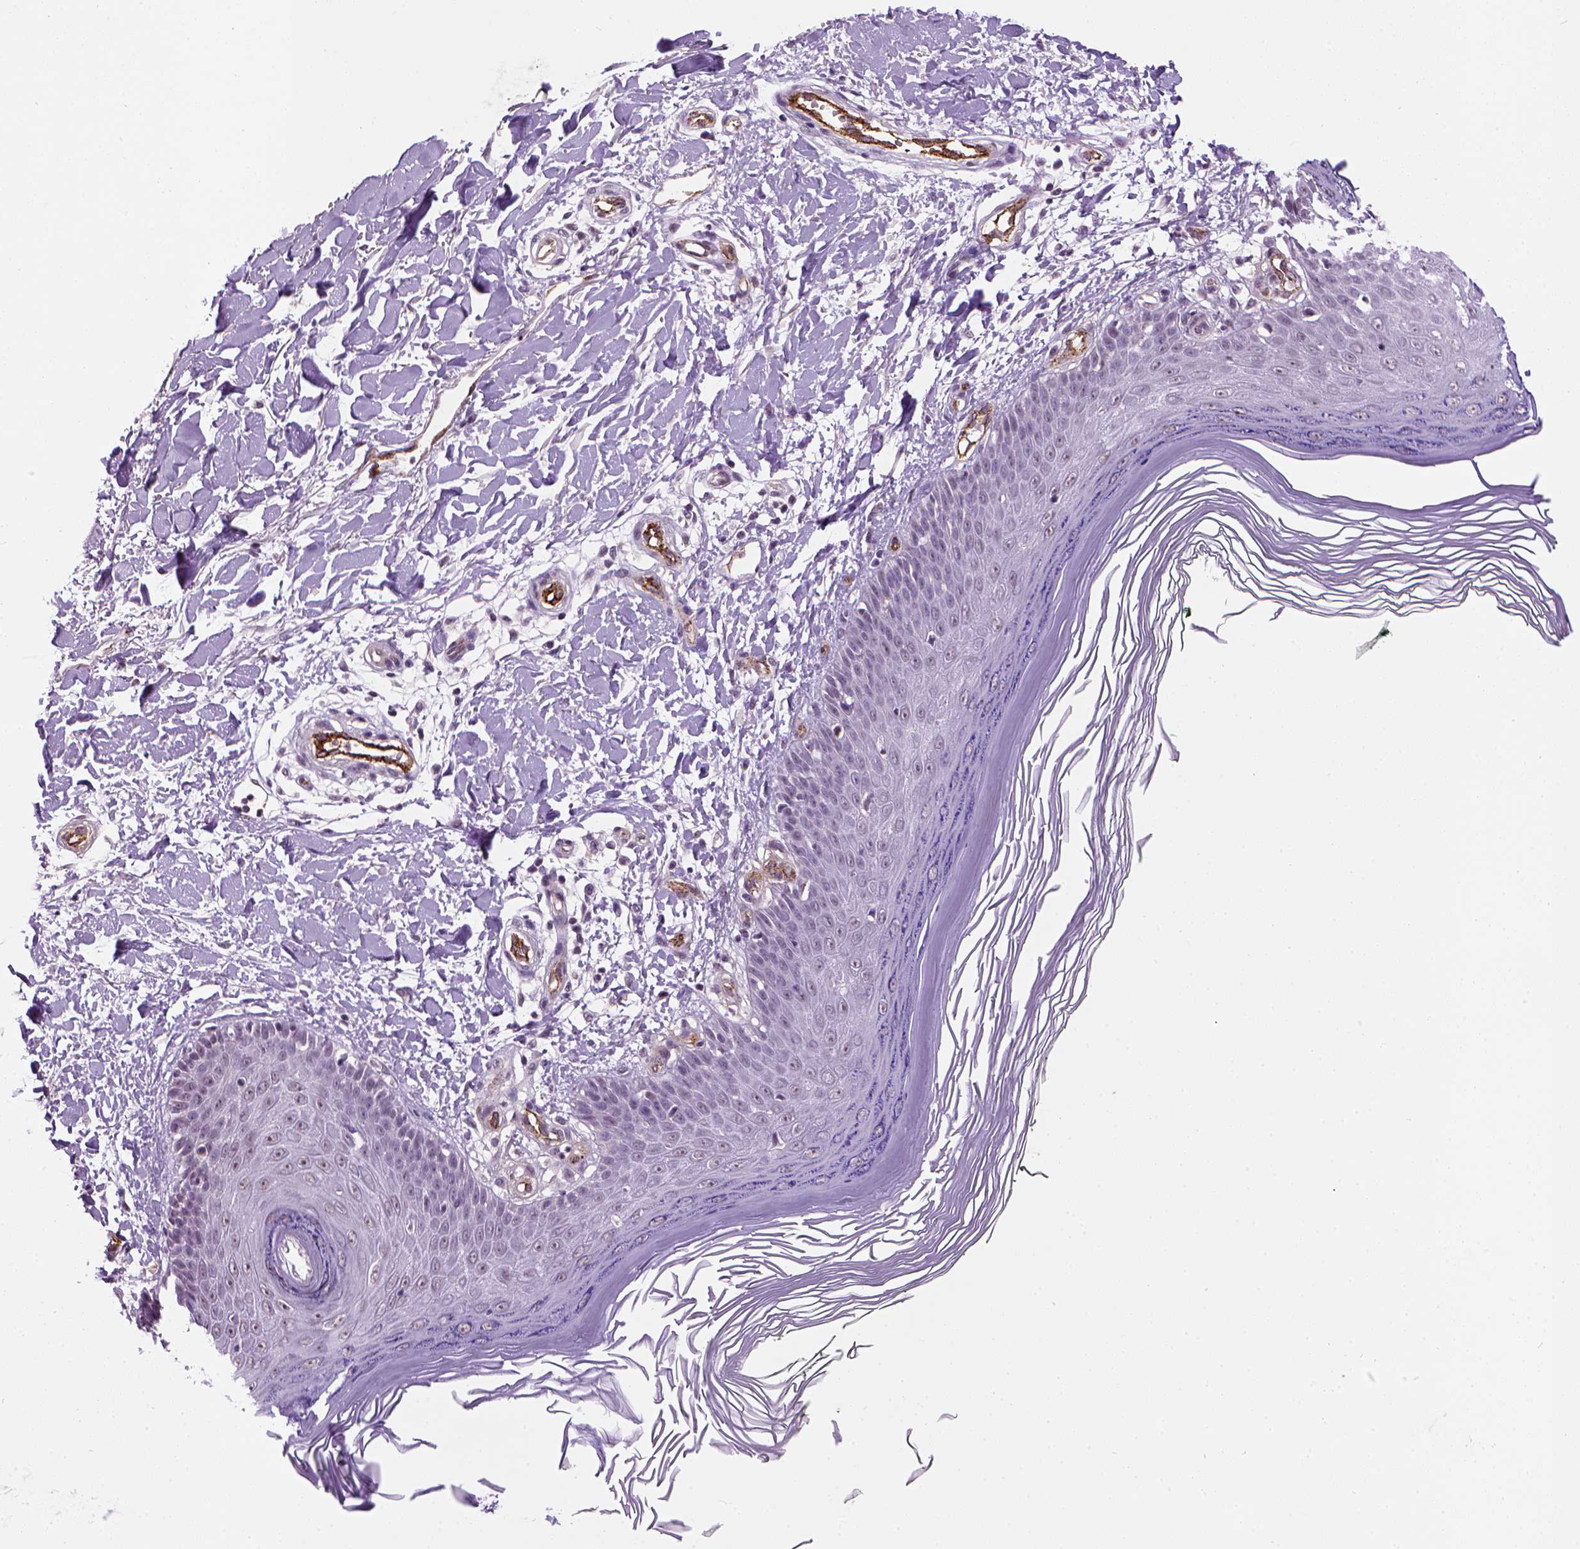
{"staining": {"intensity": "negative", "quantity": "none", "location": "none"}, "tissue": "skin", "cell_type": "Fibroblasts", "image_type": "normal", "snomed": [{"axis": "morphology", "description": "Normal tissue, NOS"}, {"axis": "topography", "description": "Skin"}], "caption": "Histopathology image shows no protein expression in fibroblasts of benign skin. (DAB immunohistochemistry (IHC) with hematoxylin counter stain).", "gene": "VWF", "patient": {"sex": "female", "age": 62}}